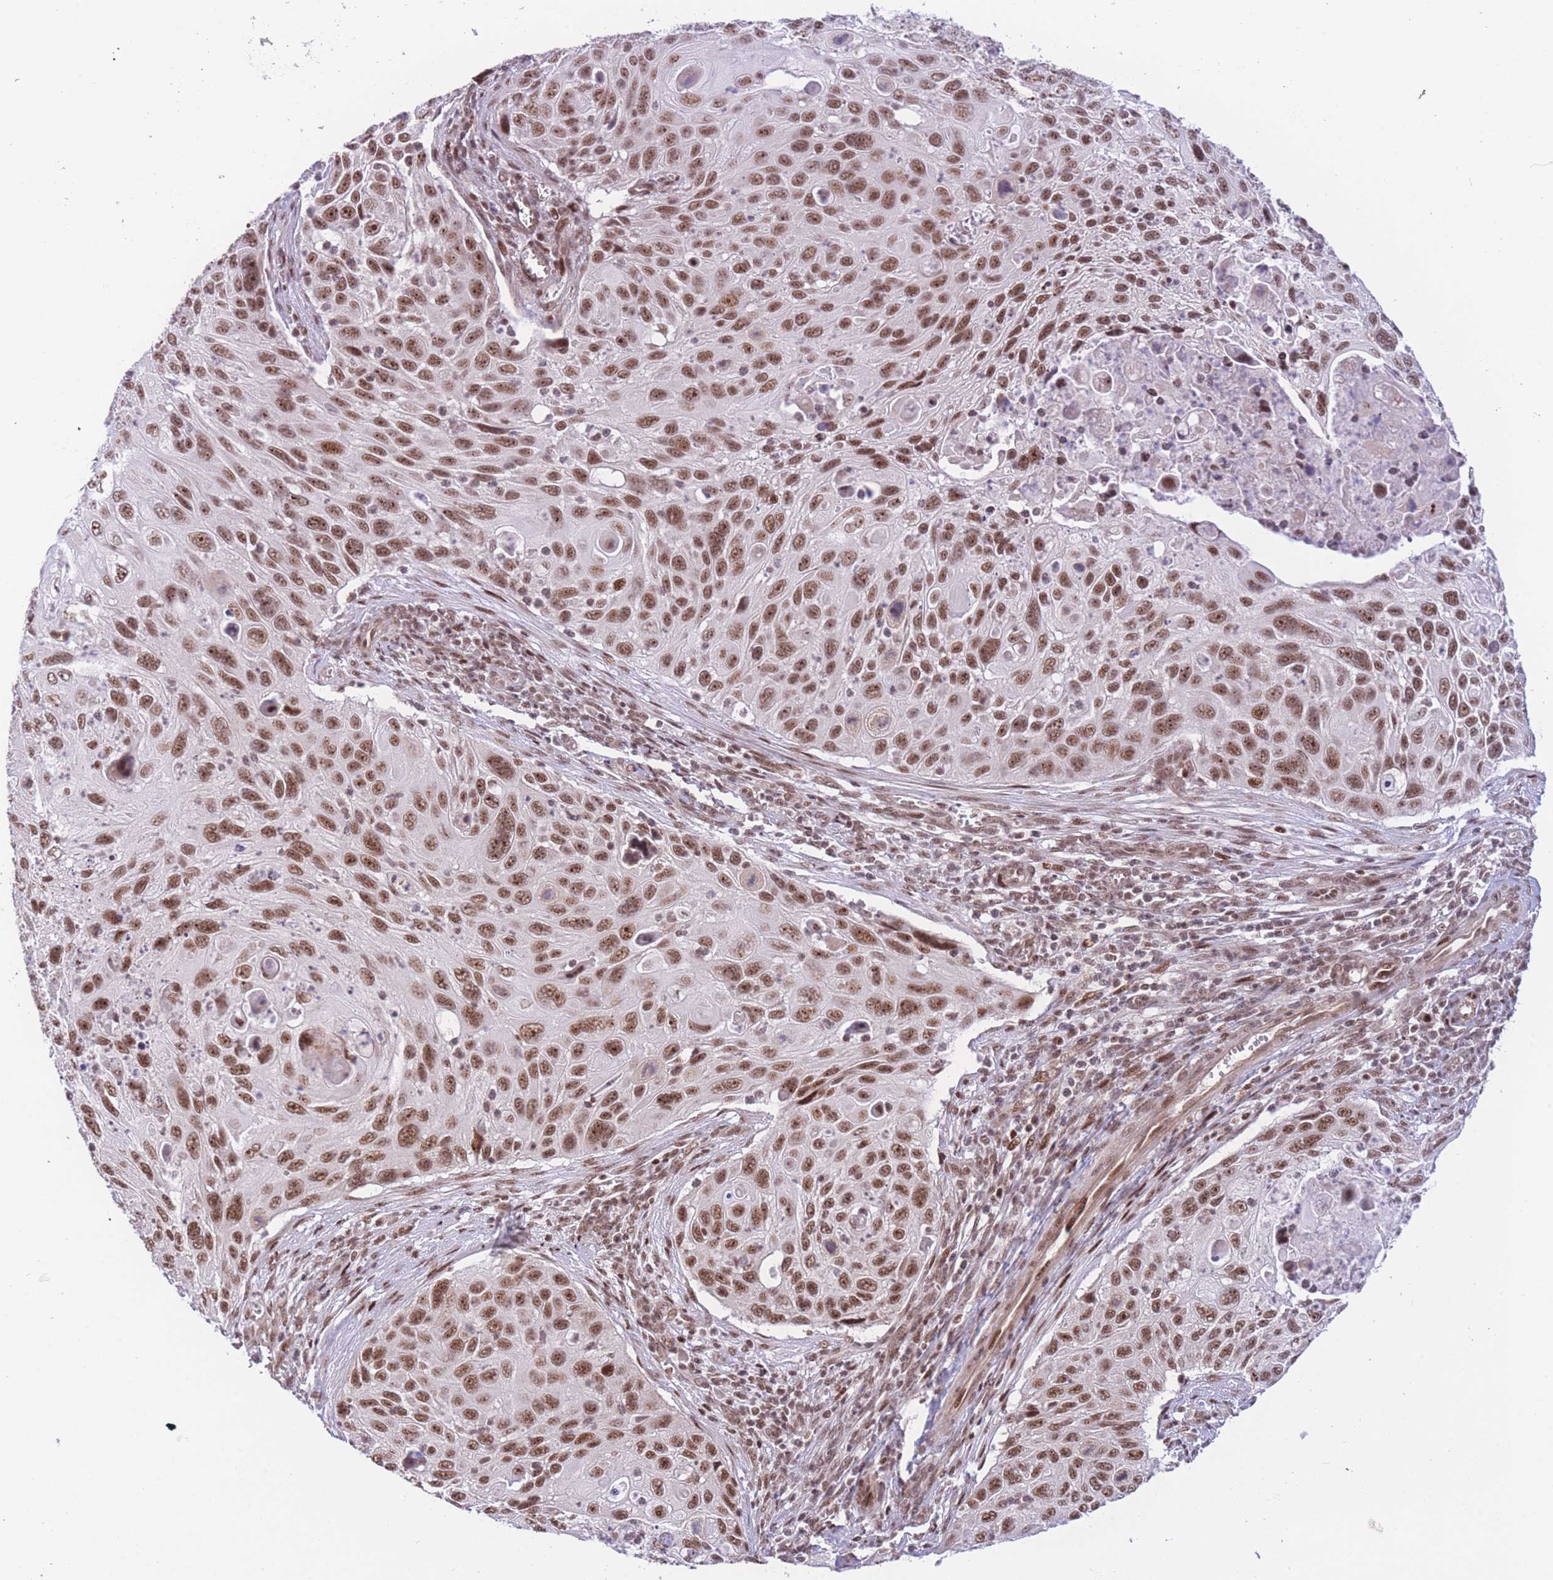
{"staining": {"intensity": "strong", "quantity": ">75%", "location": "nuclear"}, "tissue": "cervical cancer", "cell_type": "Tumor cells", "image_type": "cancer", "snomed": [{"axis": "morphology", "description": "Squamous cell carcinoma, NOS"}, {"axis": "topography", "description": "Cervix"}], "caption": "Immunohistochemical staining of human cervical squamous cell carcinoma shows high levels of strong nuclear protein expression in about >75% of tumor cells.", "gene": "PCIF1", "patient": {"sex": "female", "age": 70}}